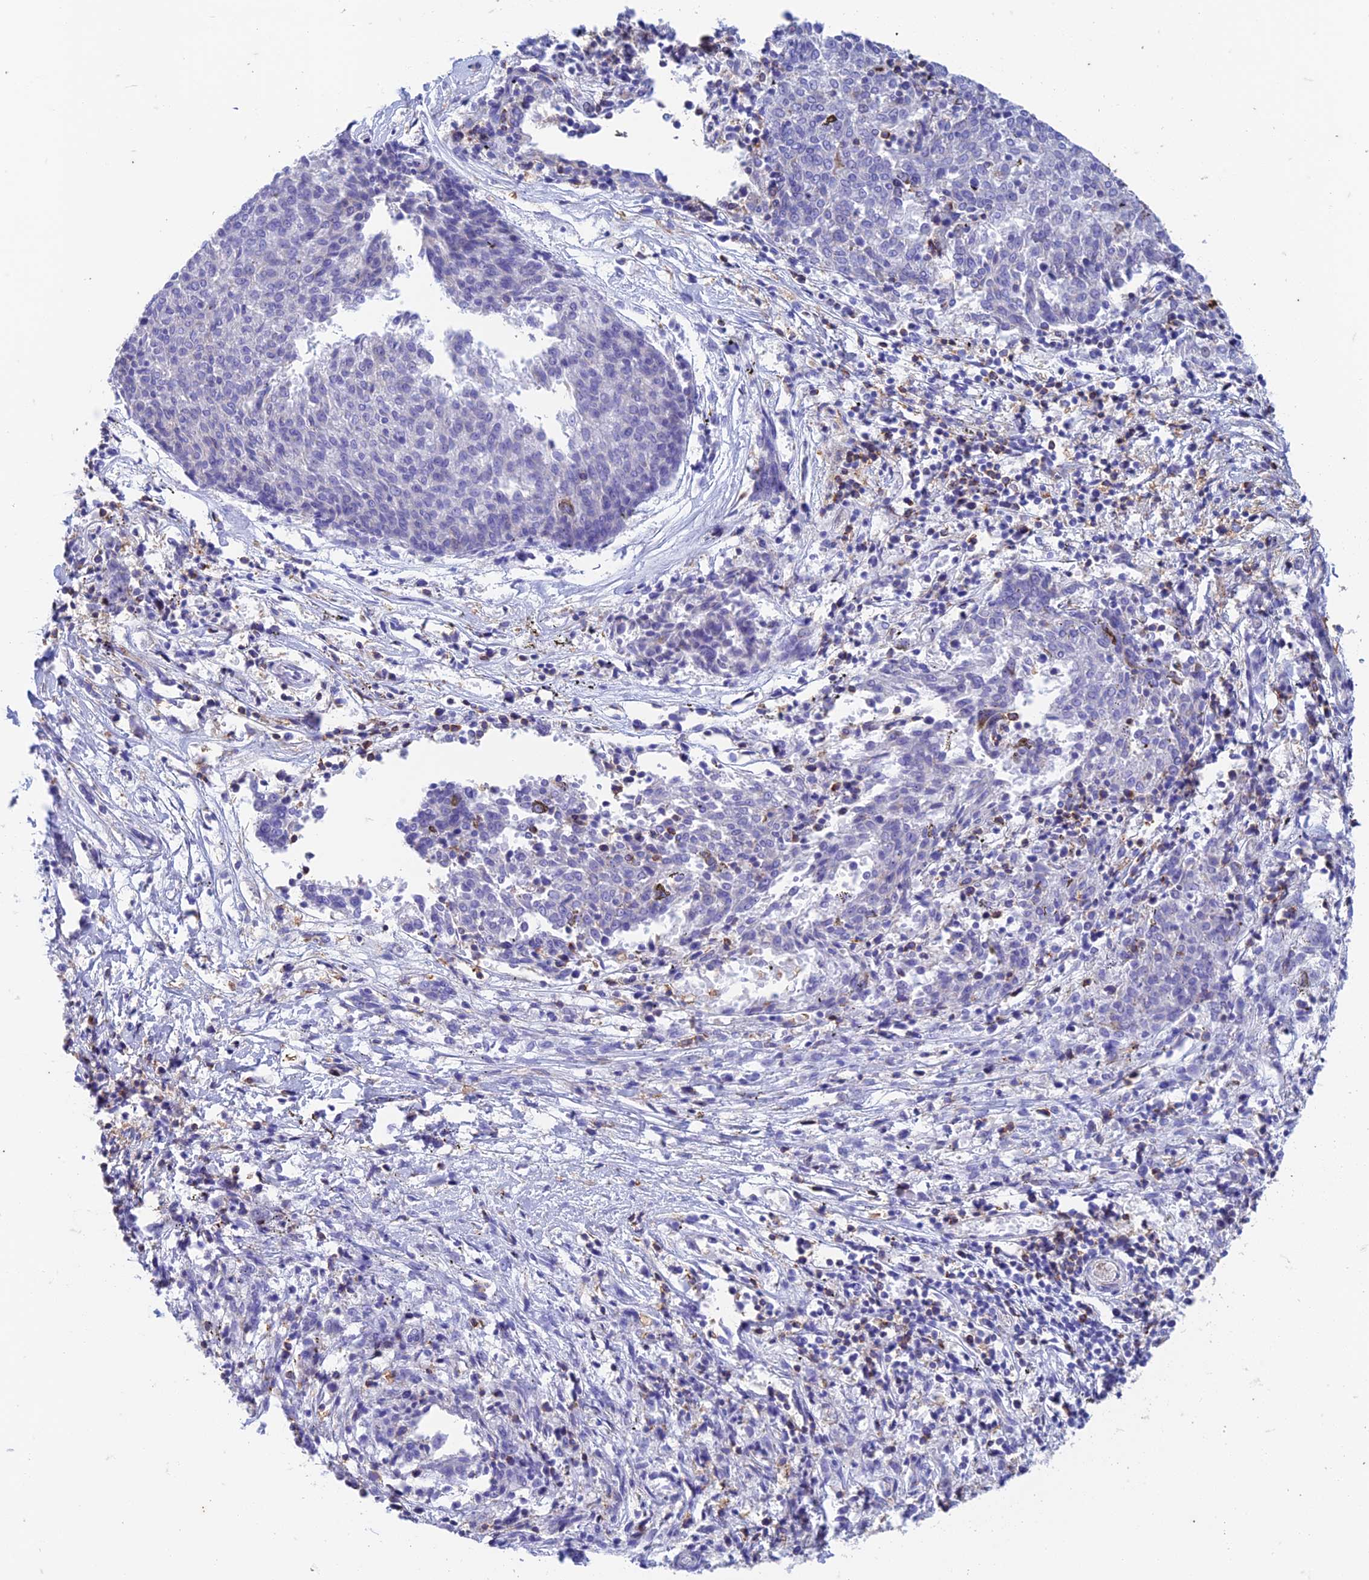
{"staining": {"intensity": "negative", "quantity": "none", "location": "none"}, "tissue": "melanoma", "cell_type": "Tumor cells", "image_type": "cancer", "snomed": [{"axis": "morphology", "description": "Malignant melanoma, NOS"}, {"axis": "topography", "description": "Skin"}], "caption": "Photomicrograph shows no significant protein staining in tumor cells of melanoma.", "gene": "FGF7", "patient": {"sex": "female", "age": 72}}